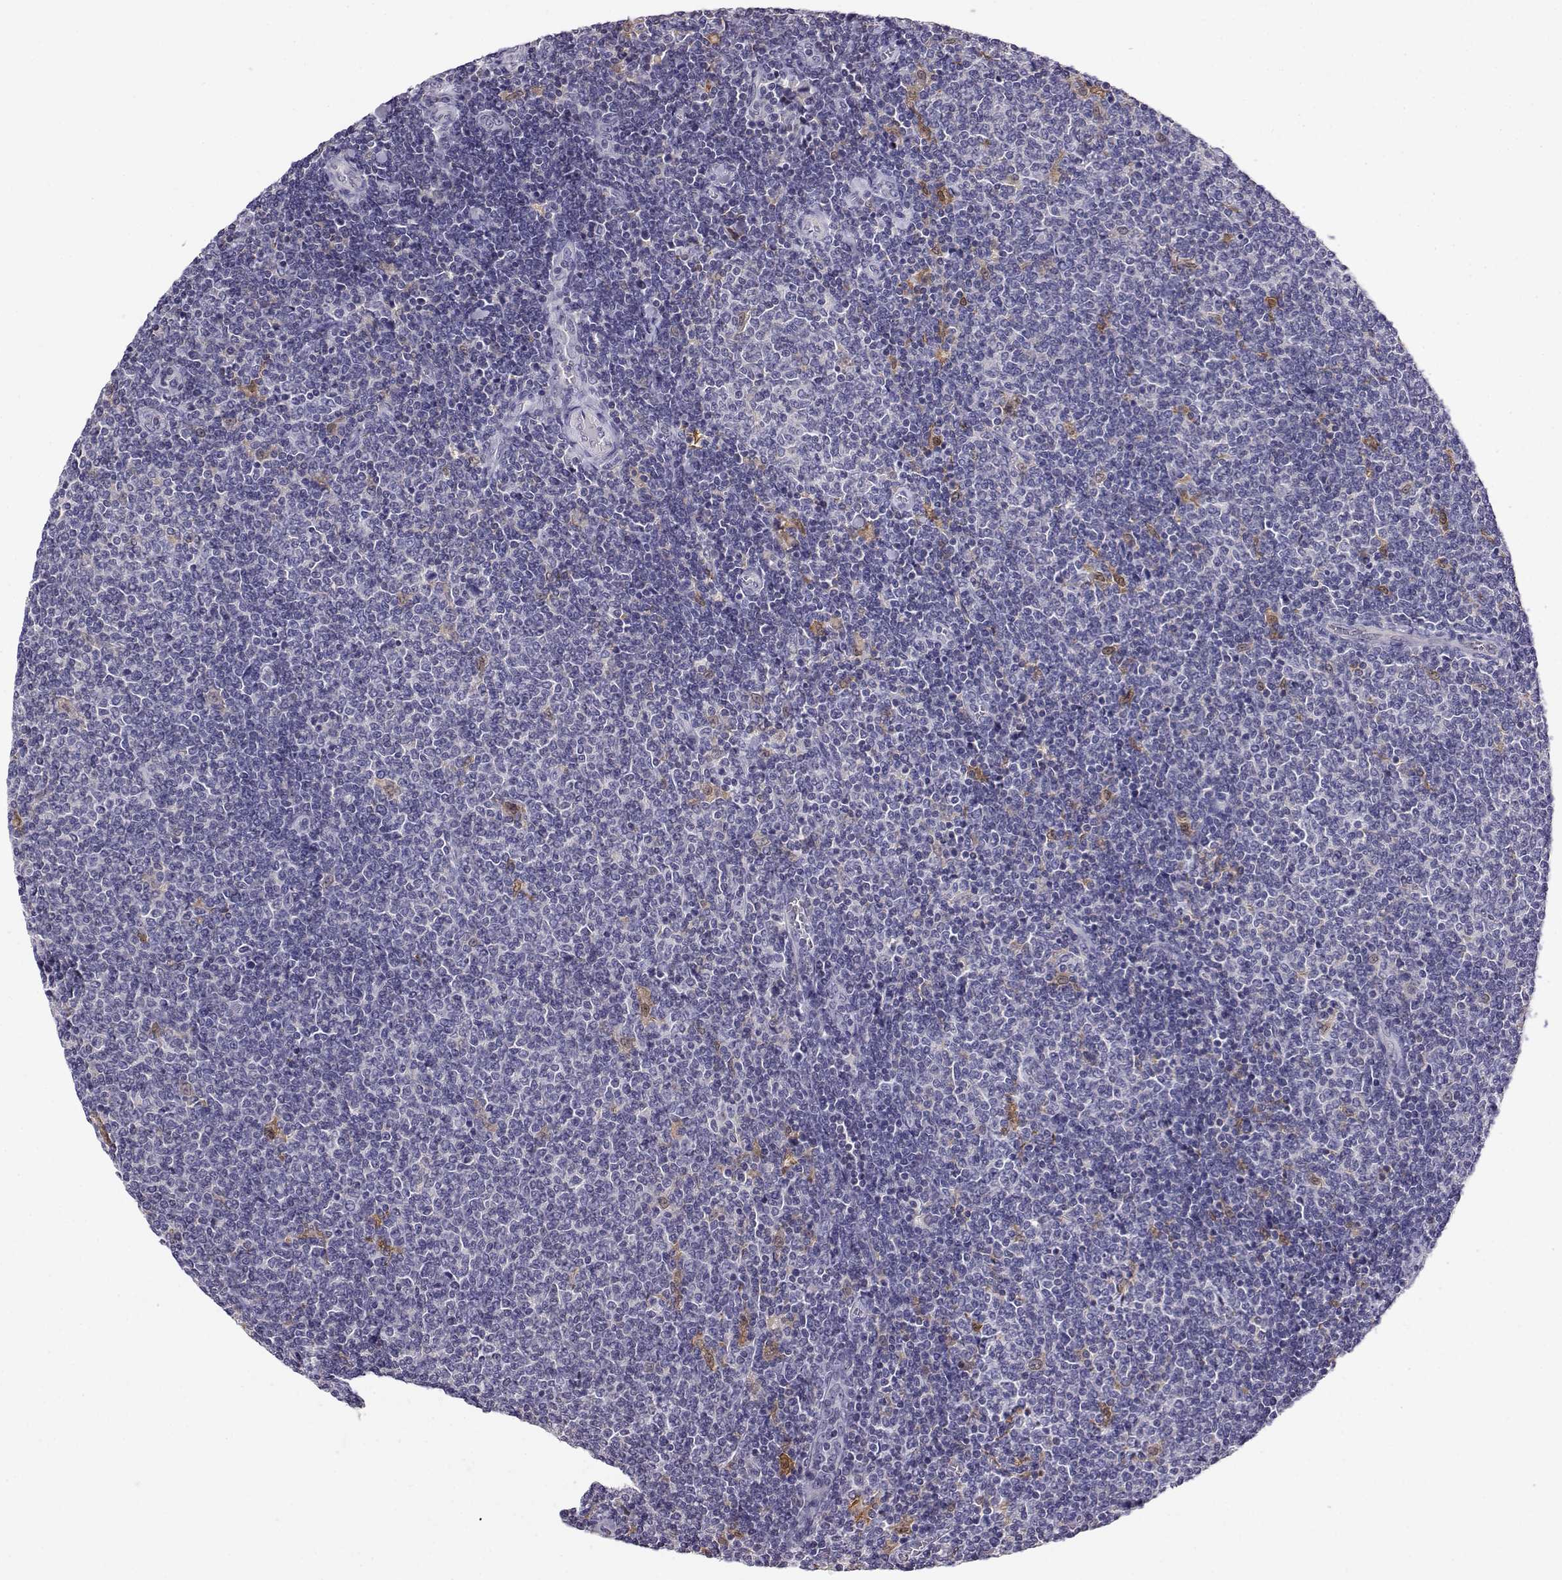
{"staining": {"intensity": "weak", "quantity": "<25%", "location": "cytoplasmic/membranous"}, "tissue": "lymphoma", "cell_type": "Tumor cells", "image_type": "cancer", "snomed": [{"axis": "morphology", "description": "Malignant lymphoma, non-Hodgkin's type, Low grade"}, {"axis": "topography", "description": "Lymph node"}], "caption": "Tumor cells are negative for brown protein staining in lymphoma.", "gene": "AKR1B1", "patient": {"sex": "male", "age": 52}}